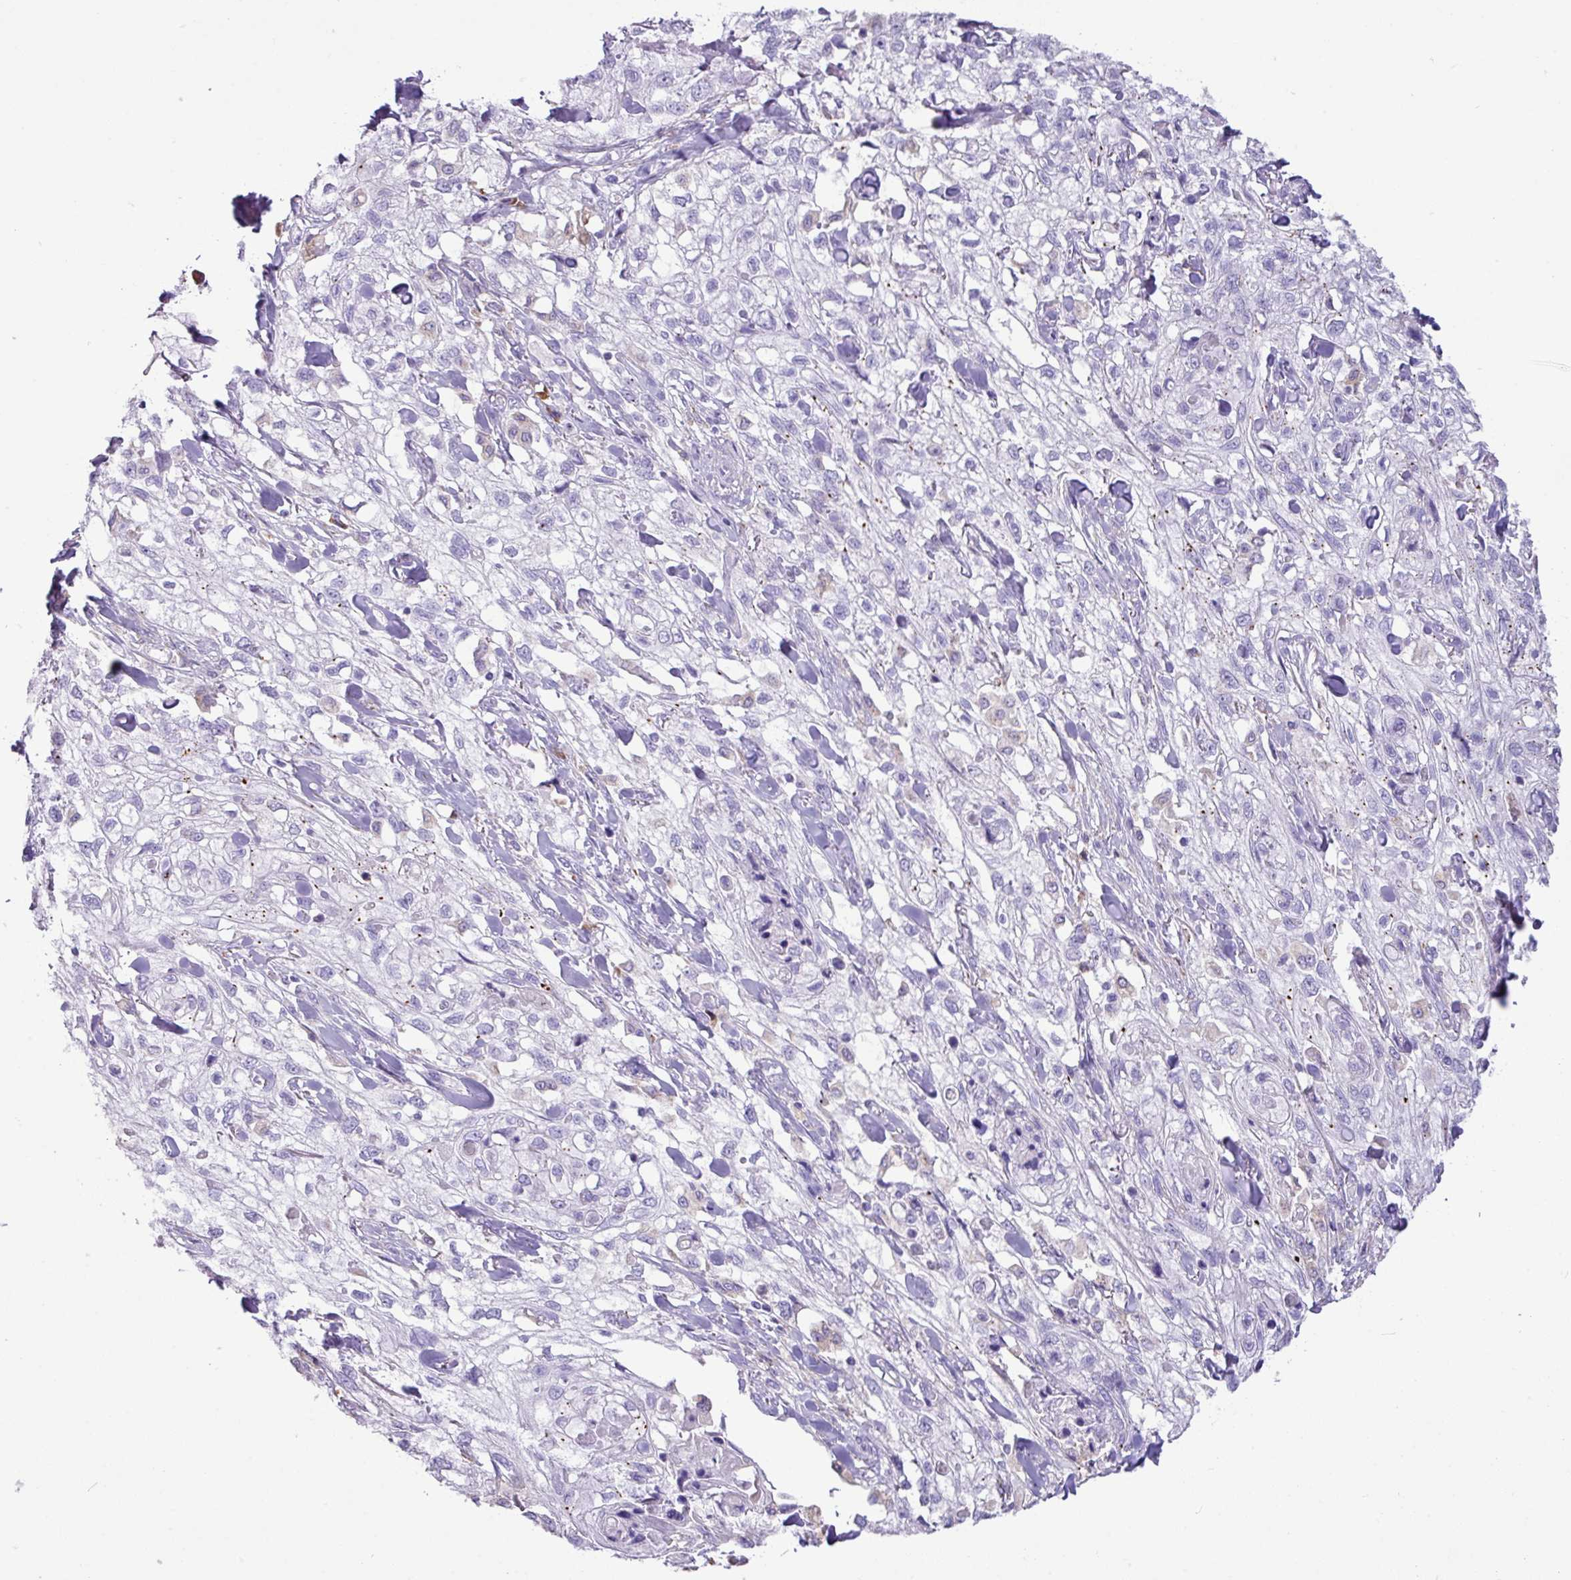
{"staining": {"intensity": "negative", "quantity": "none", "location": "none"}, "tissue": "skin cancer", "cell_type": "Tumor cells", "image_type": "cancer", "snomed": [{"axis": "morphology", "description": "Squamous cell carcinoma, NOS"}, {"axis": "topography", "description": "Skin"}, {"axis": "topography", "description": "Vulva"}], "caption": "The IHC micrograph has no significant positivity in tumor cells of skin squamous cell carcinoma tissue. (DAB immunohistochemistry visualized using brightfield microscopy, high magnification).", "gene": "RGS21", "patient": {"sex": "female", "age": 86}}